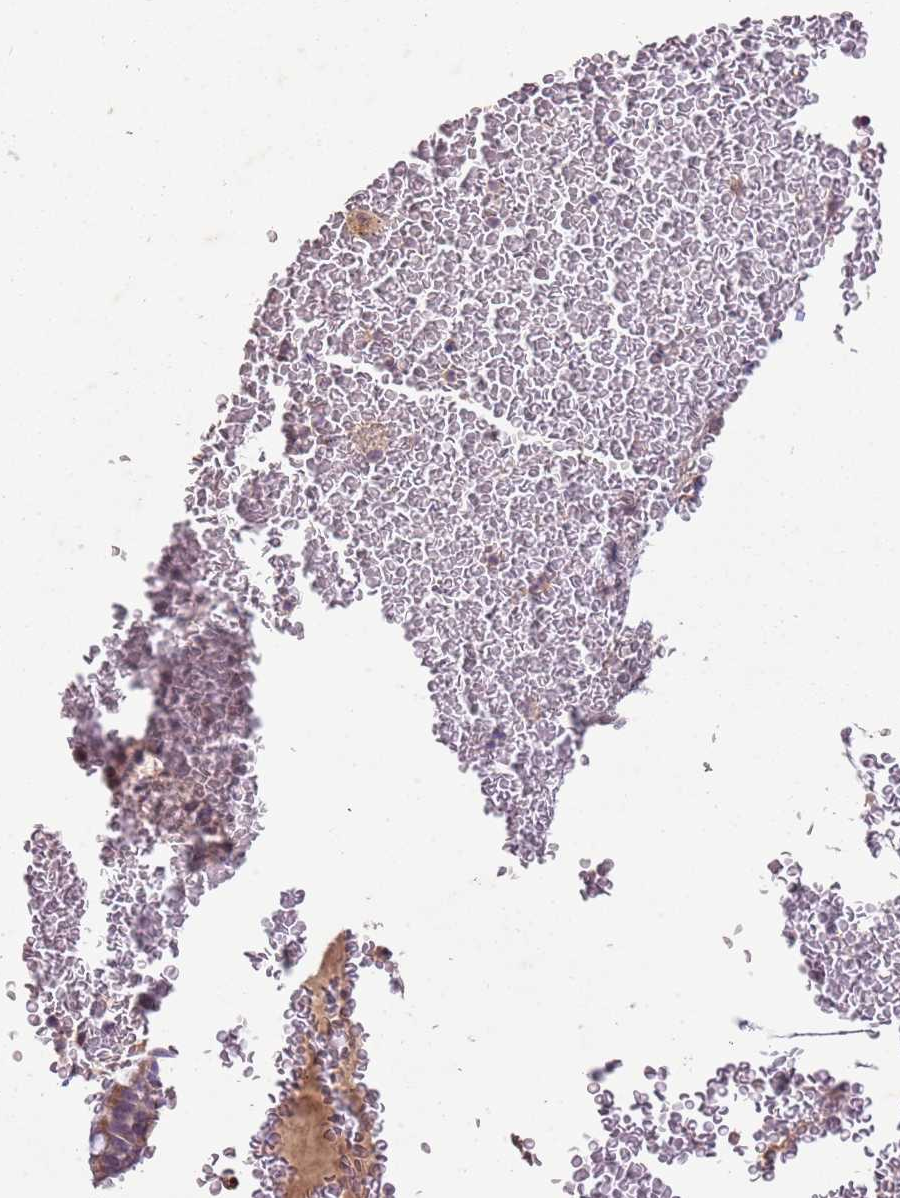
{"staining": {"intensity": "moderate", "quantity": ">75%", "location": "cytoplasmic/membranous"}, "tissue": "bronchus", "cell_type": "Respiratory epithelial cells", "image_type": "normal", "snomed": [{"axis": "morphology", "description": "Normal tissue, NOS"}, {"axis": "topography", "description": "Cartilage tissue"}, {"axis": "topography", "description": "Bronchus"}], "caption": "Bronchus stained with DAB immunohistochemistry (IHC) shows medium levels of moderate cytoplasmic/membranous staining in about >75% of respiratory epithelial cells.", "gene": "FECH", "patient": {"sex": "female", "age": 36}}